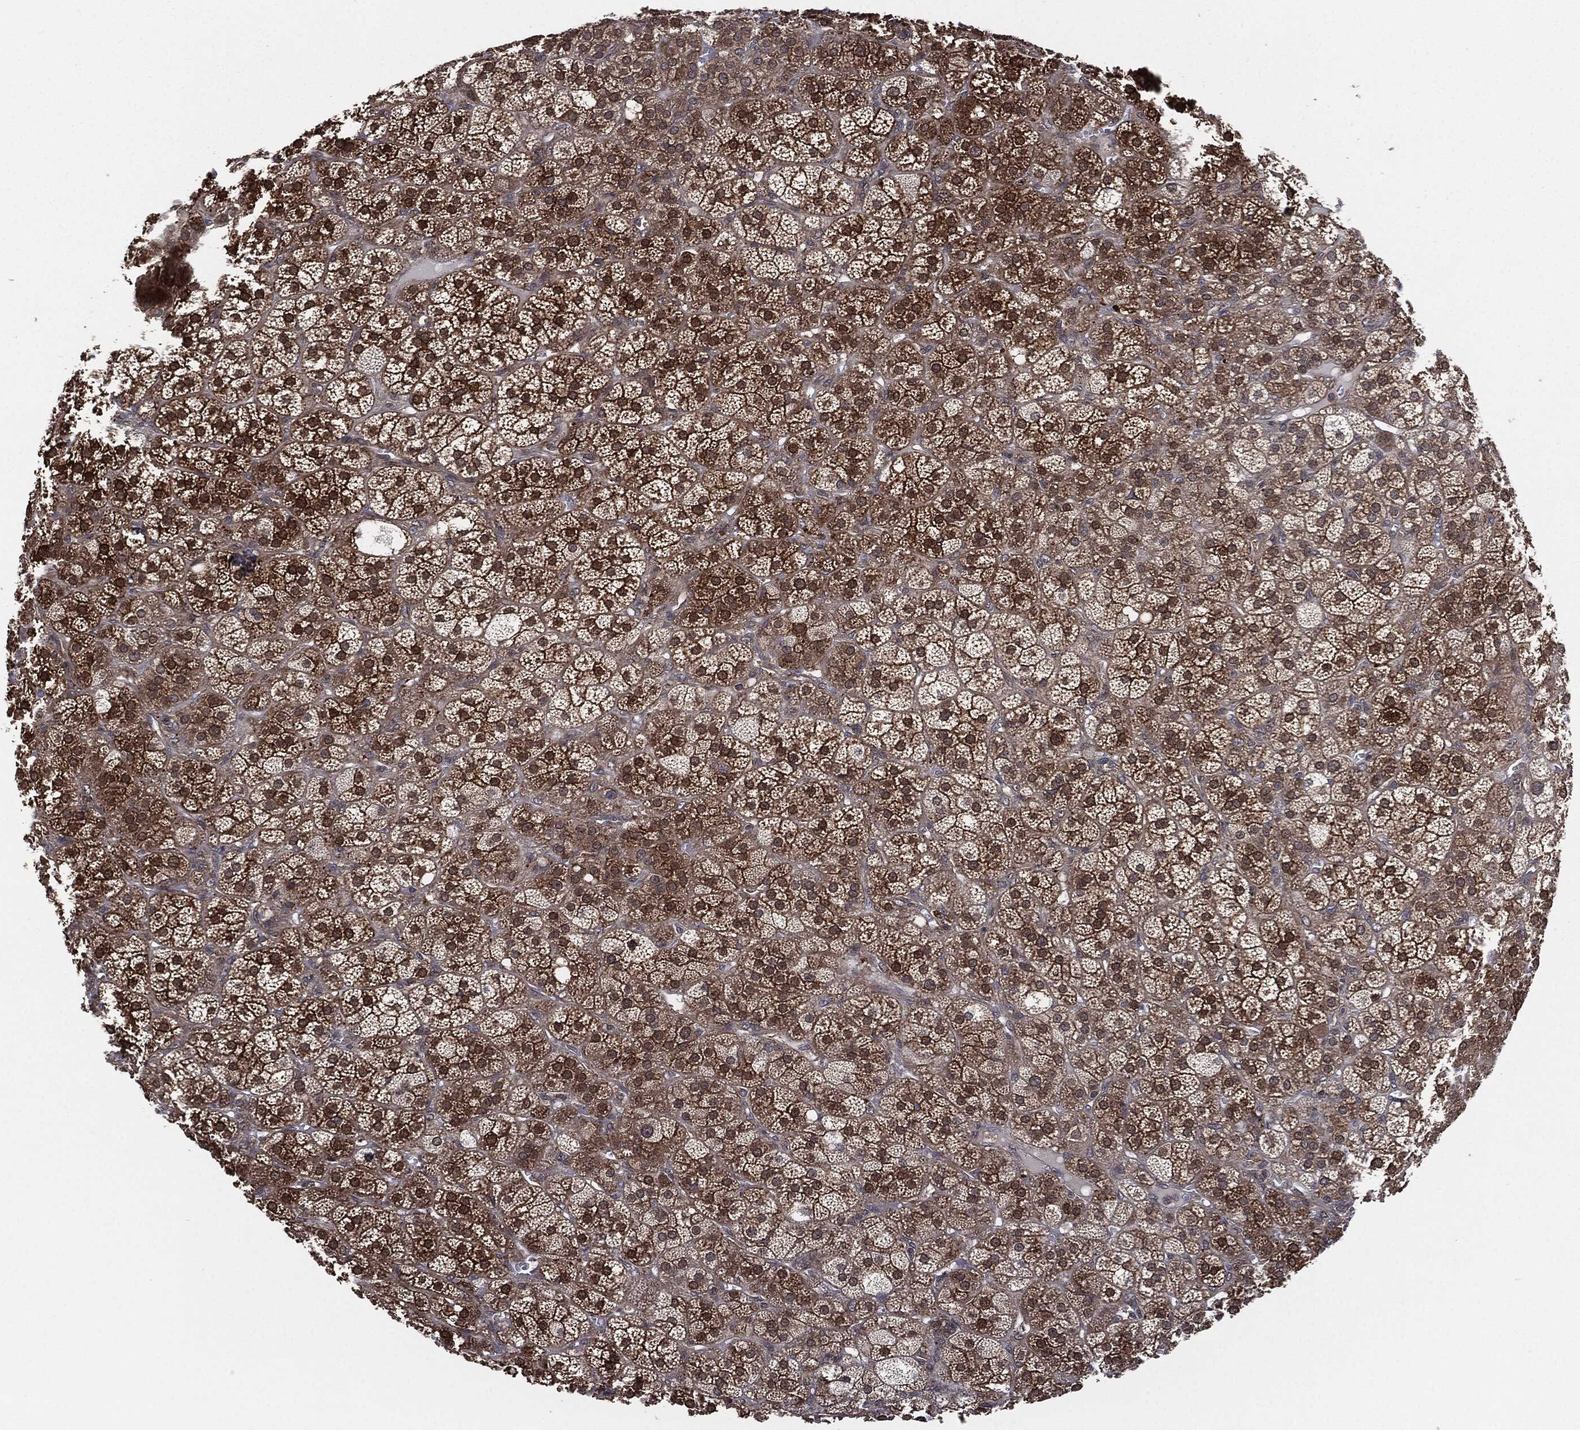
{"staining": {"intensity": "strong", "quantity": ">75%", "location": "cytoplasmic/membranous"}, "tissue": "adrenal gland", "cell_type": "Glandular cells", "image_type": "normal", "snomed": [{"axis": "morphology", "description": "Normal tissue, NOS"}, {"axis": "topography", "description": "Adrenal gland"}], "caption": "High-power microscopy captured an IHC histopathology image of benign adrenal gland, revealing strong cytoplasmic/membranous positivity in approximately >75% of glandular cells.", "gene": "UBR1", "patient": {"sex": "female", "age": 60}}